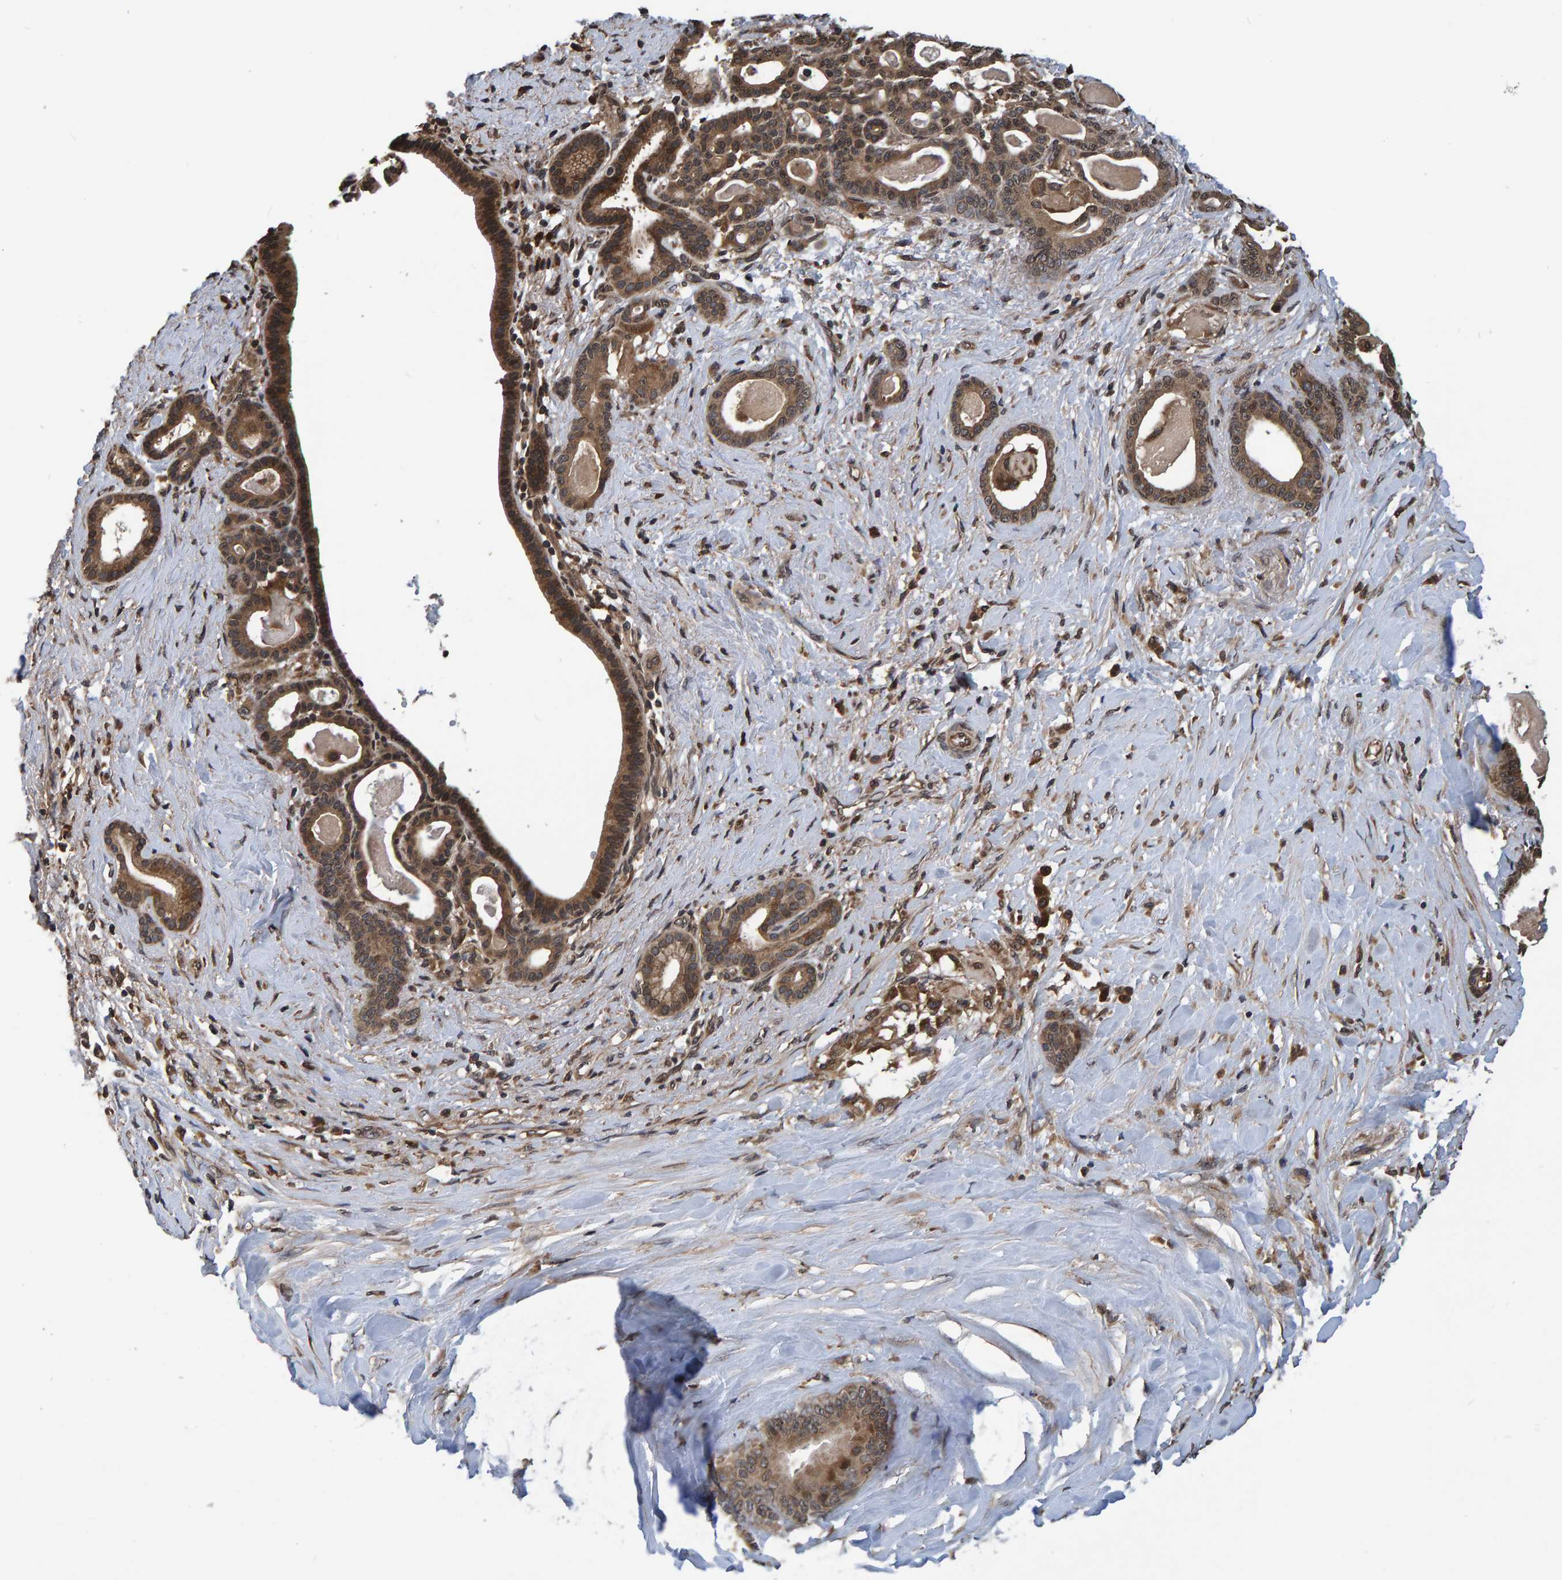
{"staining": {"intensity": "moderate", "quantity": ">75%", "location": "cytoplasmic/membranous,nuclear"}, "tissue": "pancreatic cancer", "cell_type": "Tumor cells", "image_type": "cancer", "snomed": [{"axis": "morphology", "description": "Adenocarcinoma, NOS"}, {"axis": "topography", "description": "Pancreas"}], "caption": "Human pancreatic cancer stained for a protein (brown) displays moderate cytoplasmic/membranous and nuclear positive positivity in approximately >75% of tumor cells.", "gene": "GAB2", "patient": {"sex": "male", "age": 63}}